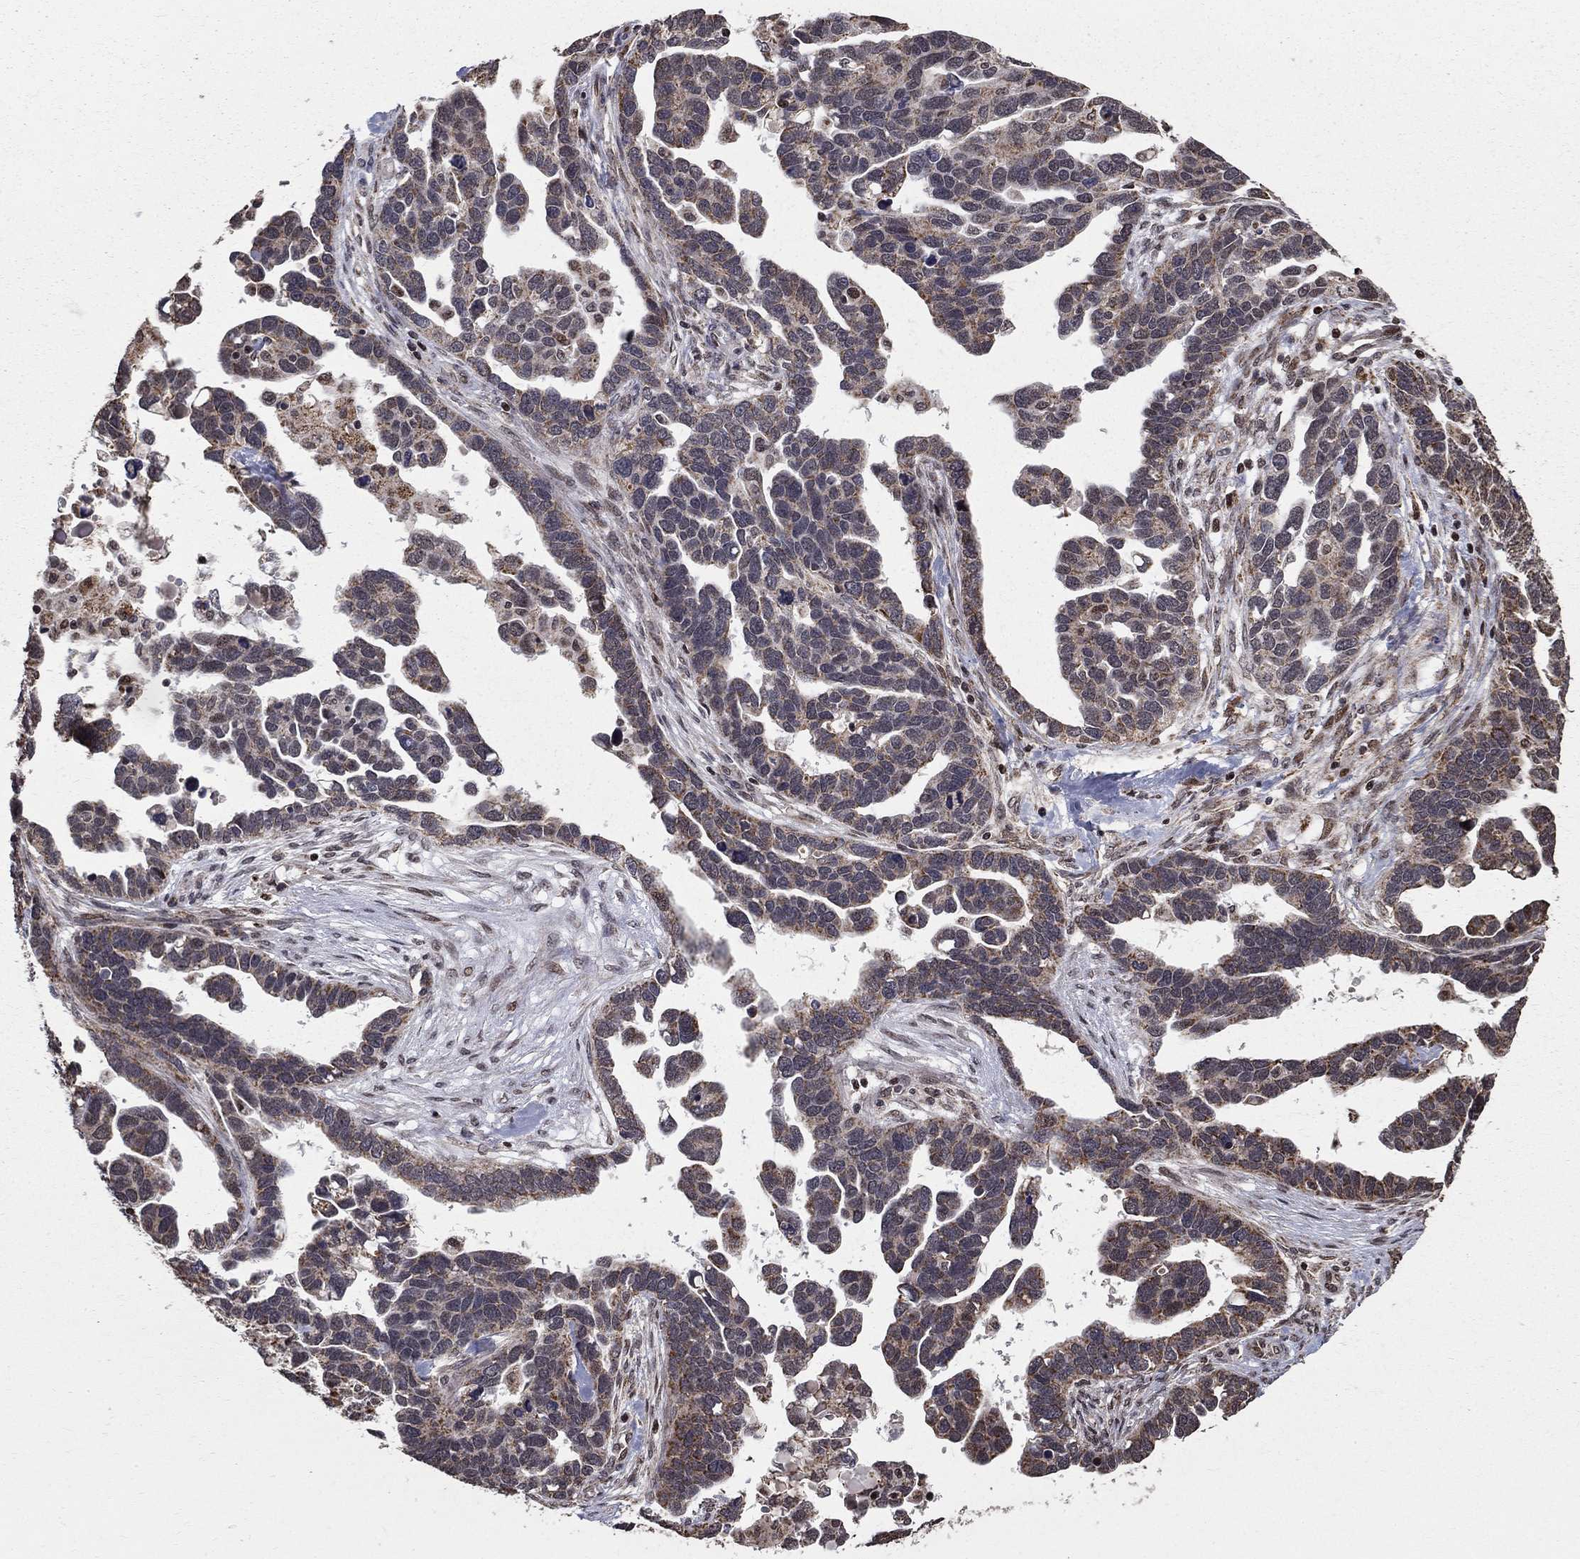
{"staining": {"intensity": "weak", "quantity": "25%-75%", "location": "cytoplasmic/membranous"}, "tissue": "ovarian cancer", "cell_type": "Tumor cells", "image_type": "cancer", "snomed": [{"axis": "morphology", "description": "Cystadenocarcinoma, serous, NOS"}, {"axis": "topography", "description": "Ovary"}], "caption": "Ovarian cancer tissue demonstrates weak cytoplasmic/membranous expression in about 25%-75% of tumor cells", "gene": "ACOT13", "patient": {"sex": "female", "age": 54}}